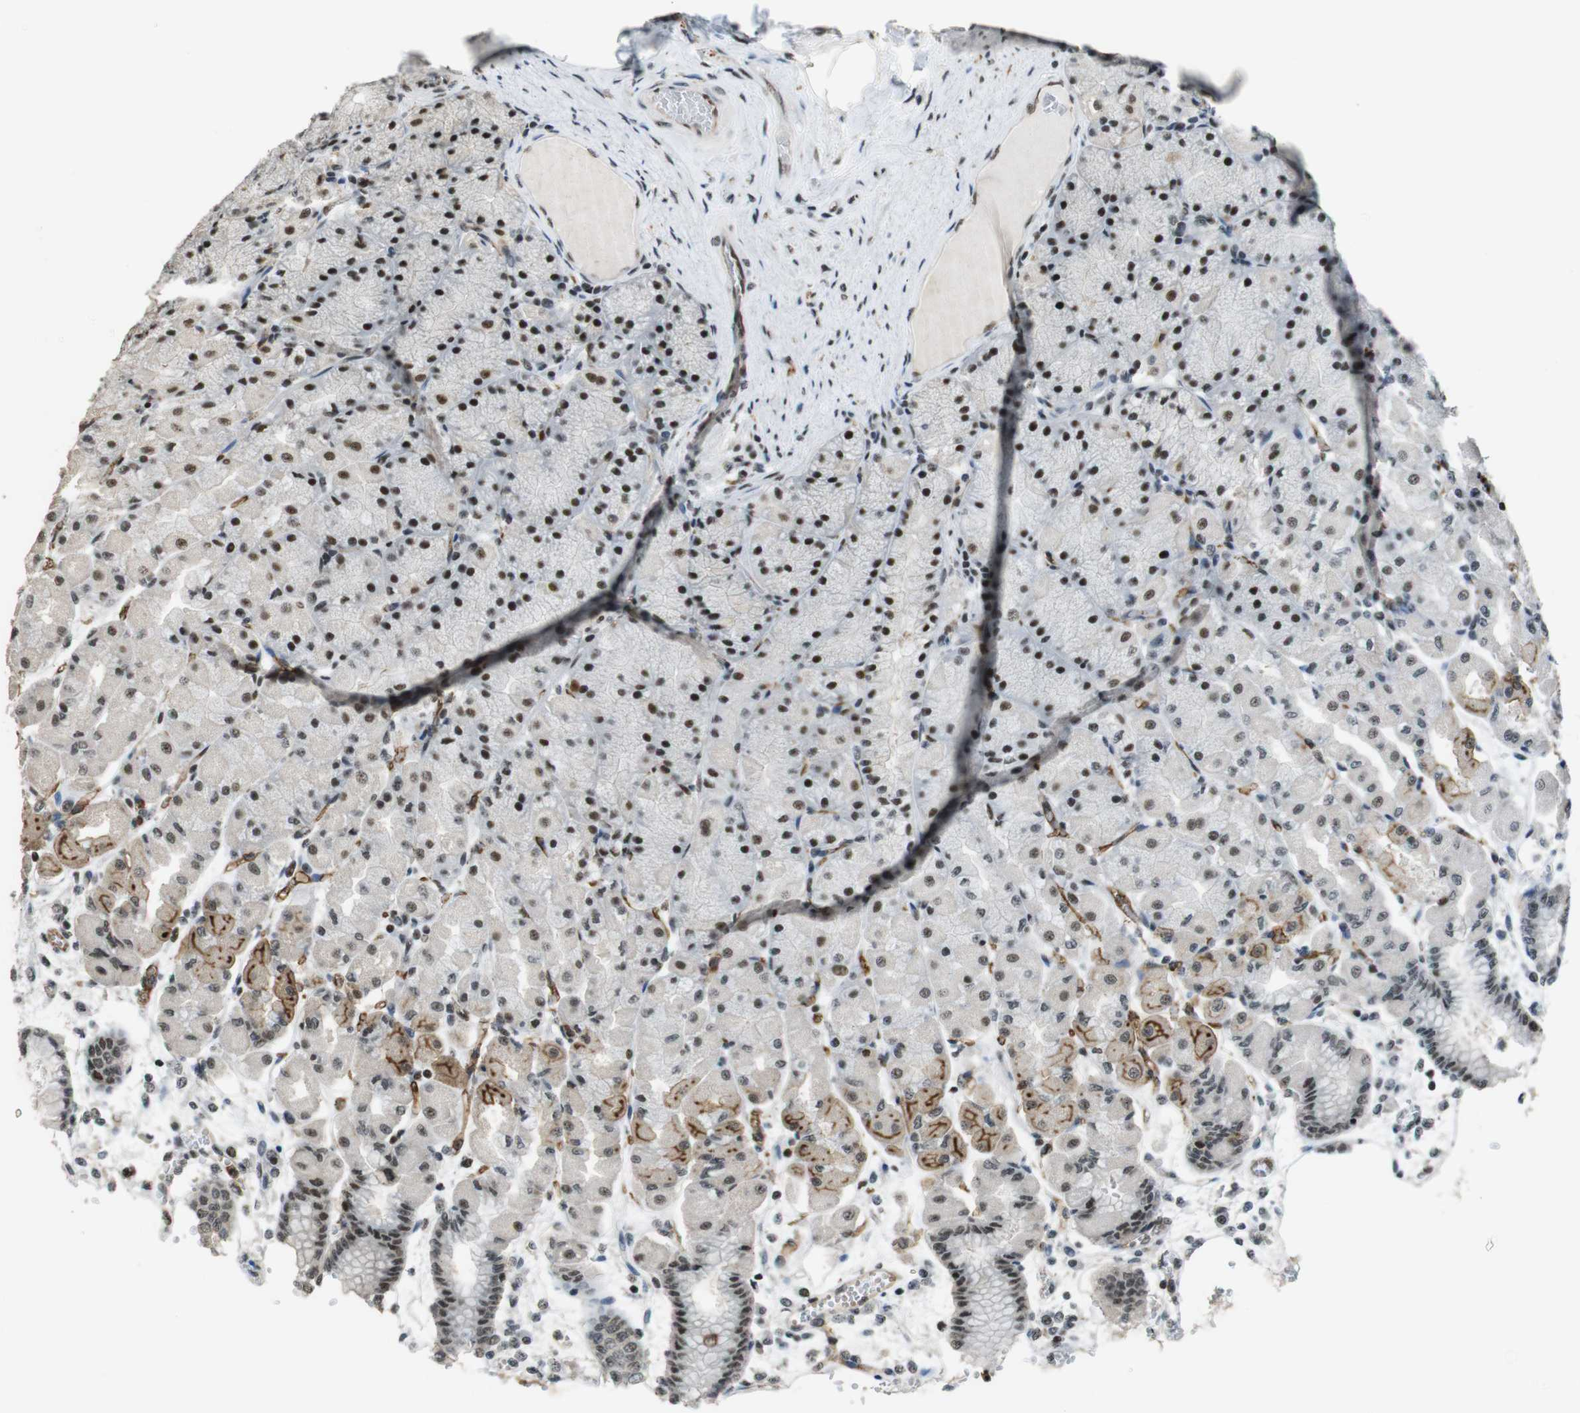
{"staining": {"intensity": "moderate", "quantity": ">75%", "location": "cytoplasmic/membranous,nuclear"}, "tissue": "stomach", "cell_type": "Glandular cells", "image_type": "normal", "snomed": [{"axis": "morphology", "description": "Normal tissue, NOS"}, {"axis": "topography", "description": "Stomach, upper"}], "caption": "Immunohistochemistry image of normal stomach: human stomach stained using immunohistochemistry (IHC) demonstrates medium levels of moderate protein expression localized specifically in the cytoplasmic/membranous,nuclear of glandular cells, appearing as a cytoplasmic/membranous,nuclear brown color.", "gene": "CSNK2B", "patient": {"sex": "female", "age": 56}}